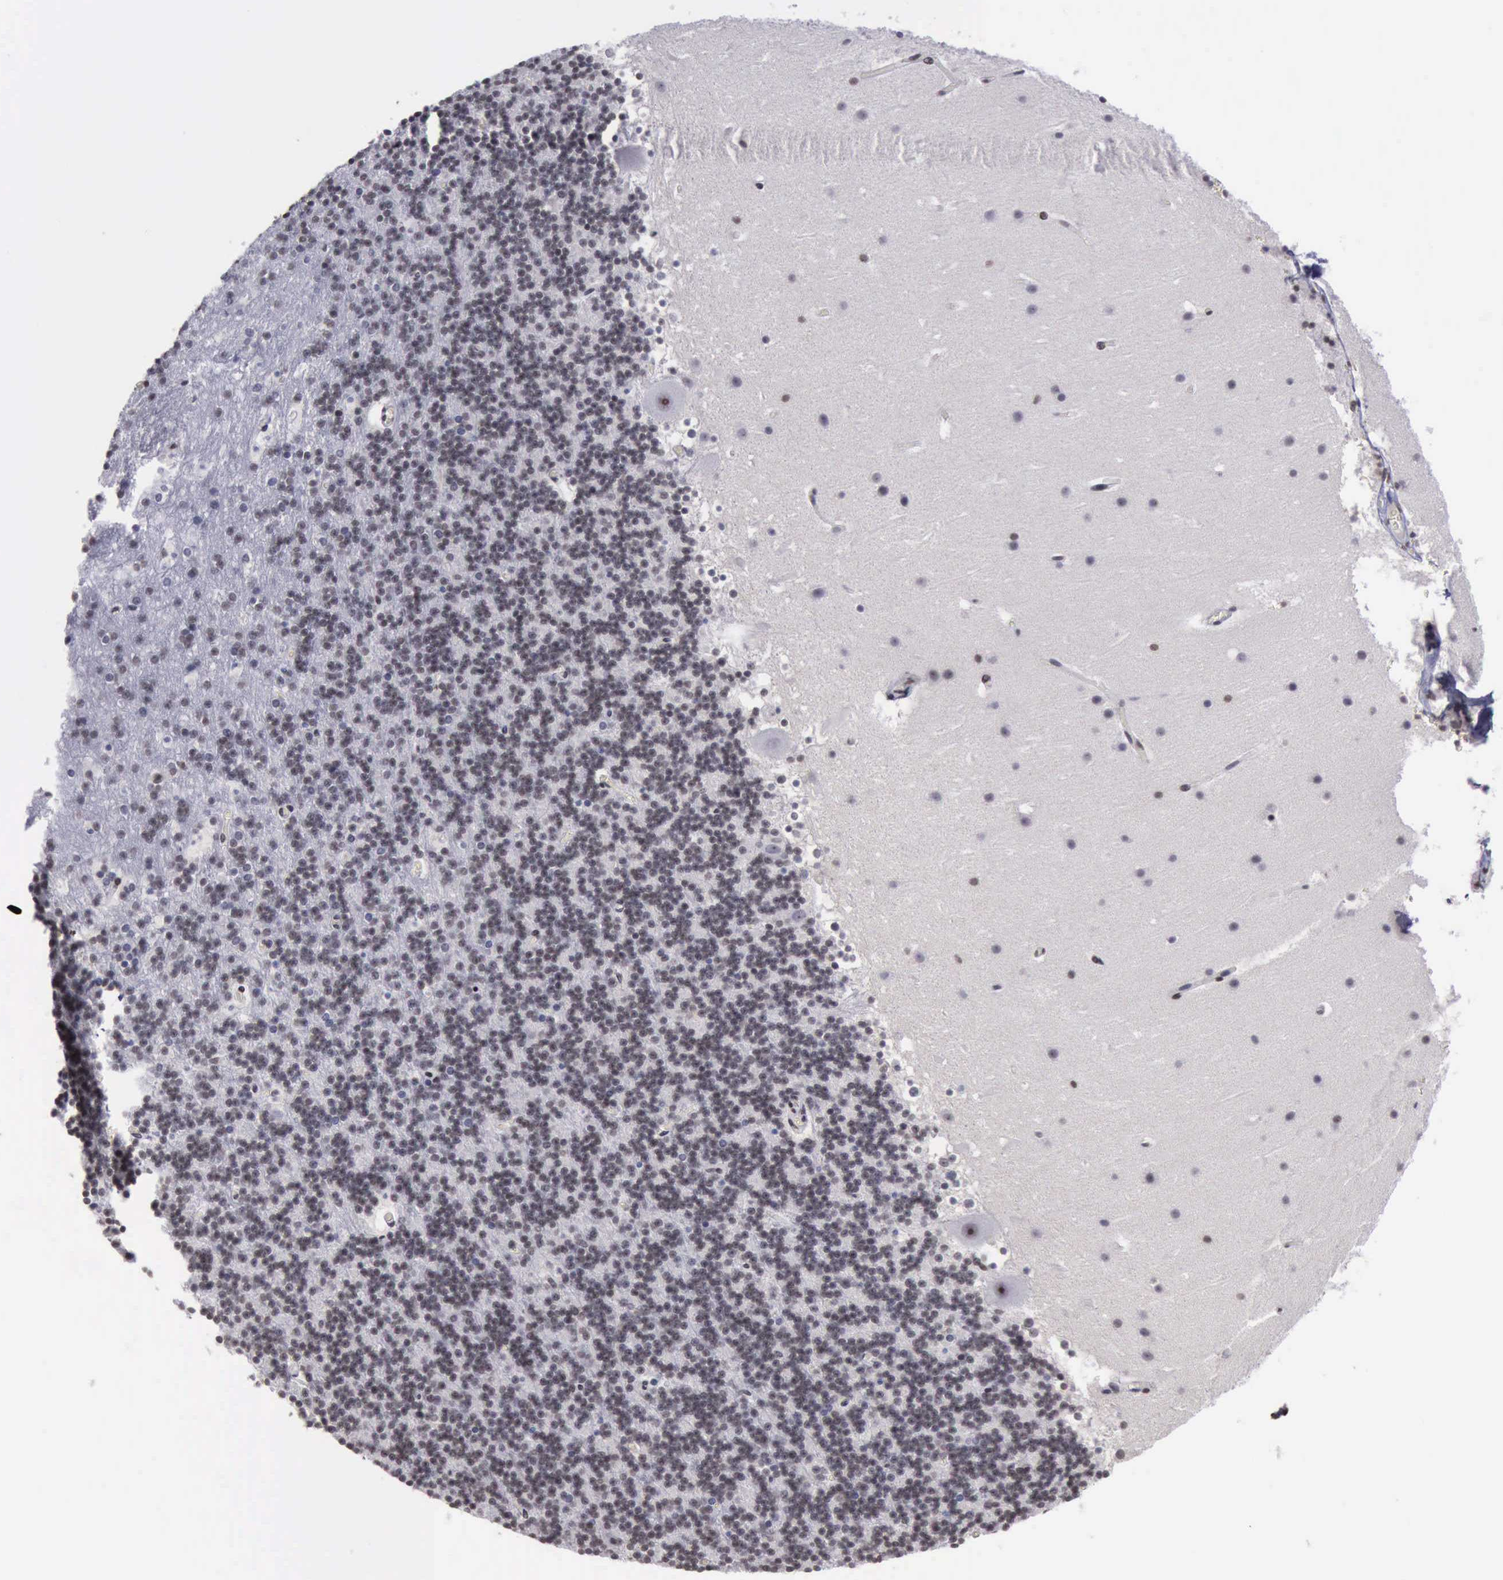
{"staining": {"intensity": "negative", "quantity": "none", "location": "none"}, "tissue": "cerebellum", "cell_type": "Cells in granular layer", "image_type": "normal", "snomed": [{"axis": "morphology", "description": "Normal tissue, NOS"}, {"axis": "topography", "description": "Cerebellum"}], "caption": "Cerebellum was stained to show a protein in brown. There is no significant expression in cells in granular layer. (DAB immunohistochemistry (IHC) visualized using brightfield microscopy, high magnification).", "gene": "YY1", "patient": {"sex": "male", "age": 45}}